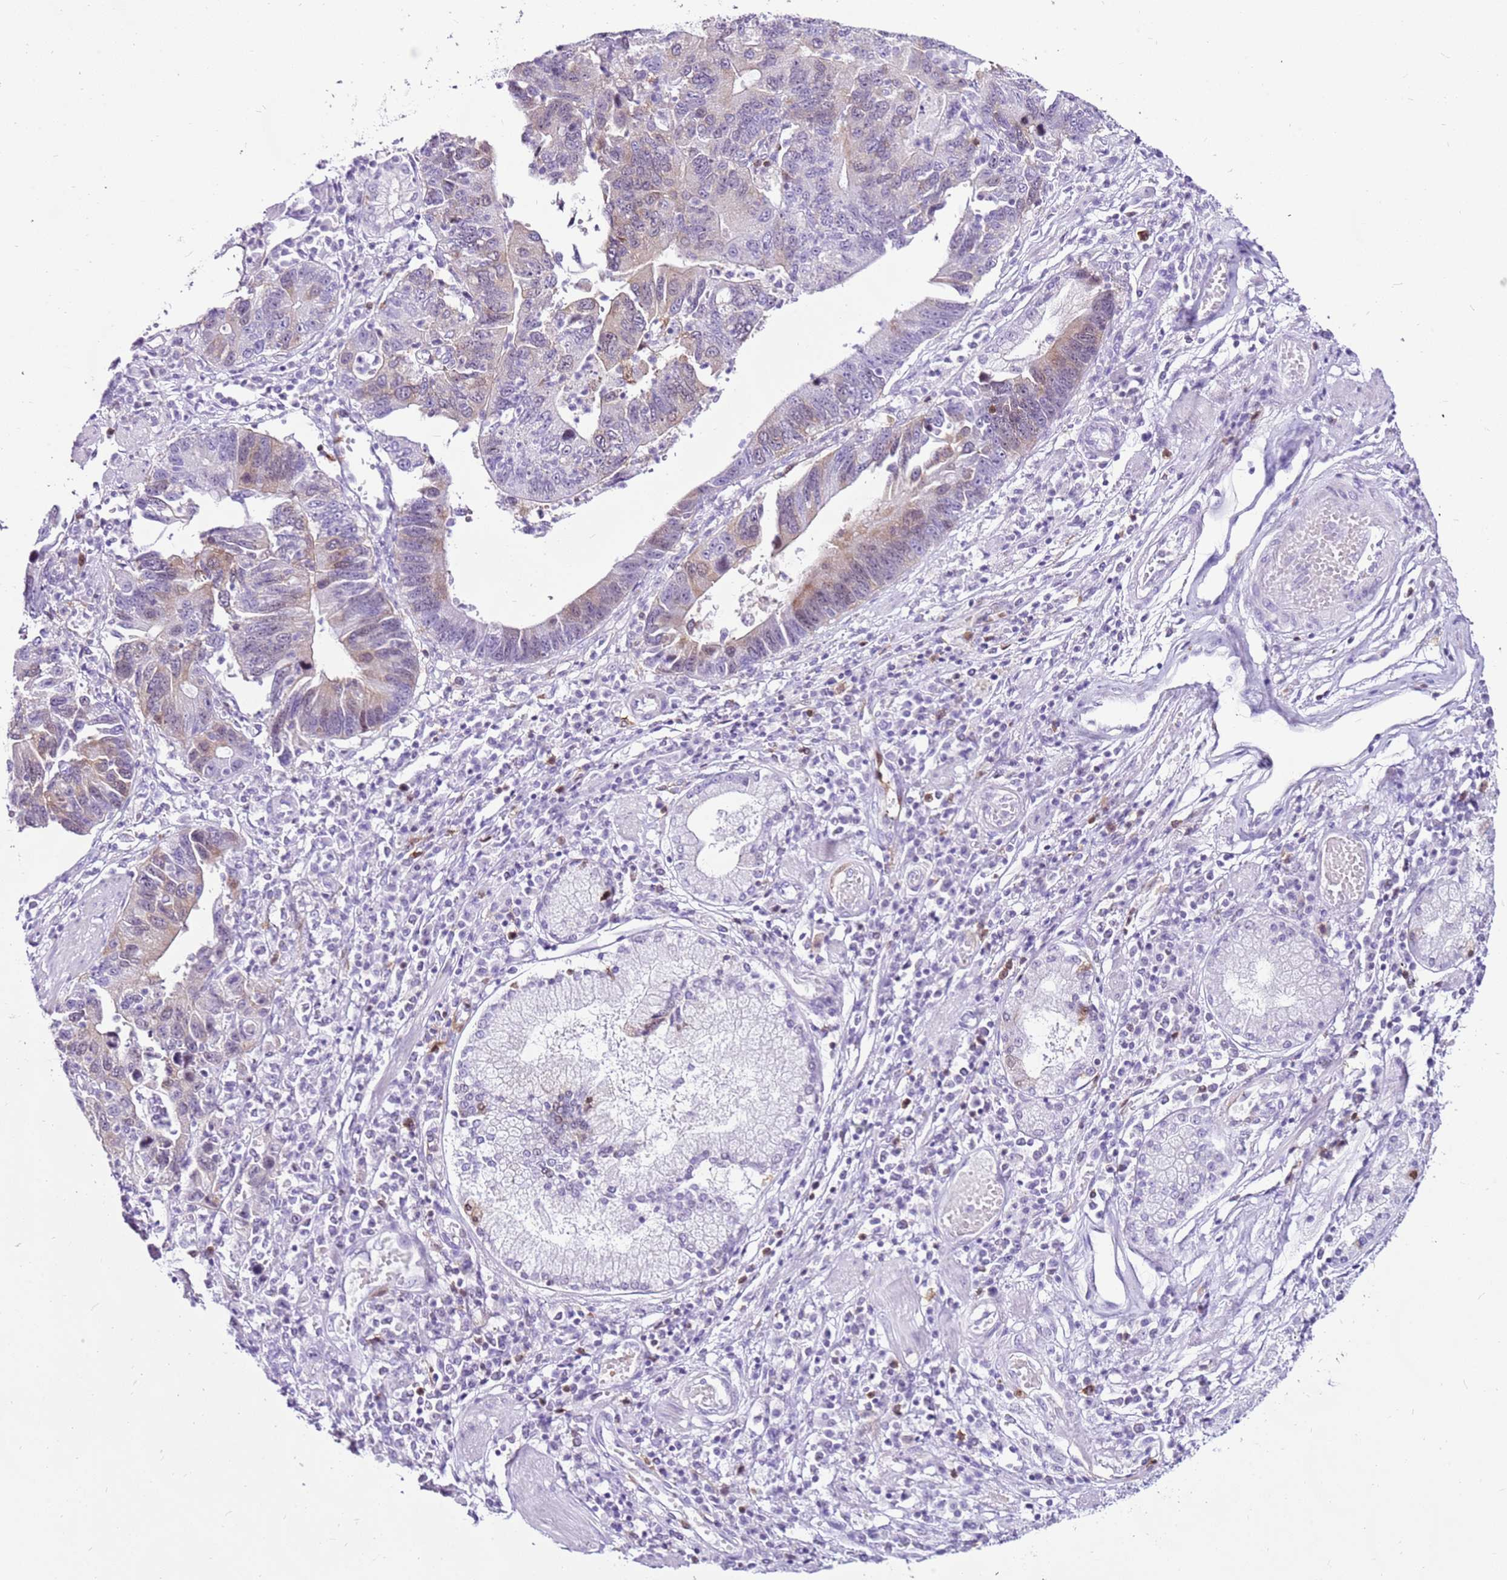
{"staining": {"intensity": "weak", "quantity": "<25%", "location": "cytoplasmic/membranous"}, "tissue": "stomach cancer", "cell_type": "Tumor cells", "image_type": "cancer", "snomed": [{"axis": "morphology", "description": "Adenocarcinoma, NOS"}, {"axis": "topography", "description": "Stomach"}], "caption": "Stomach cancer (adenocarcinoma) was stained to show a protein in brown. There is no significant staining in tumor cells.", "gene": "SPC25", "patient": {"sex": "male", "age": 59}}